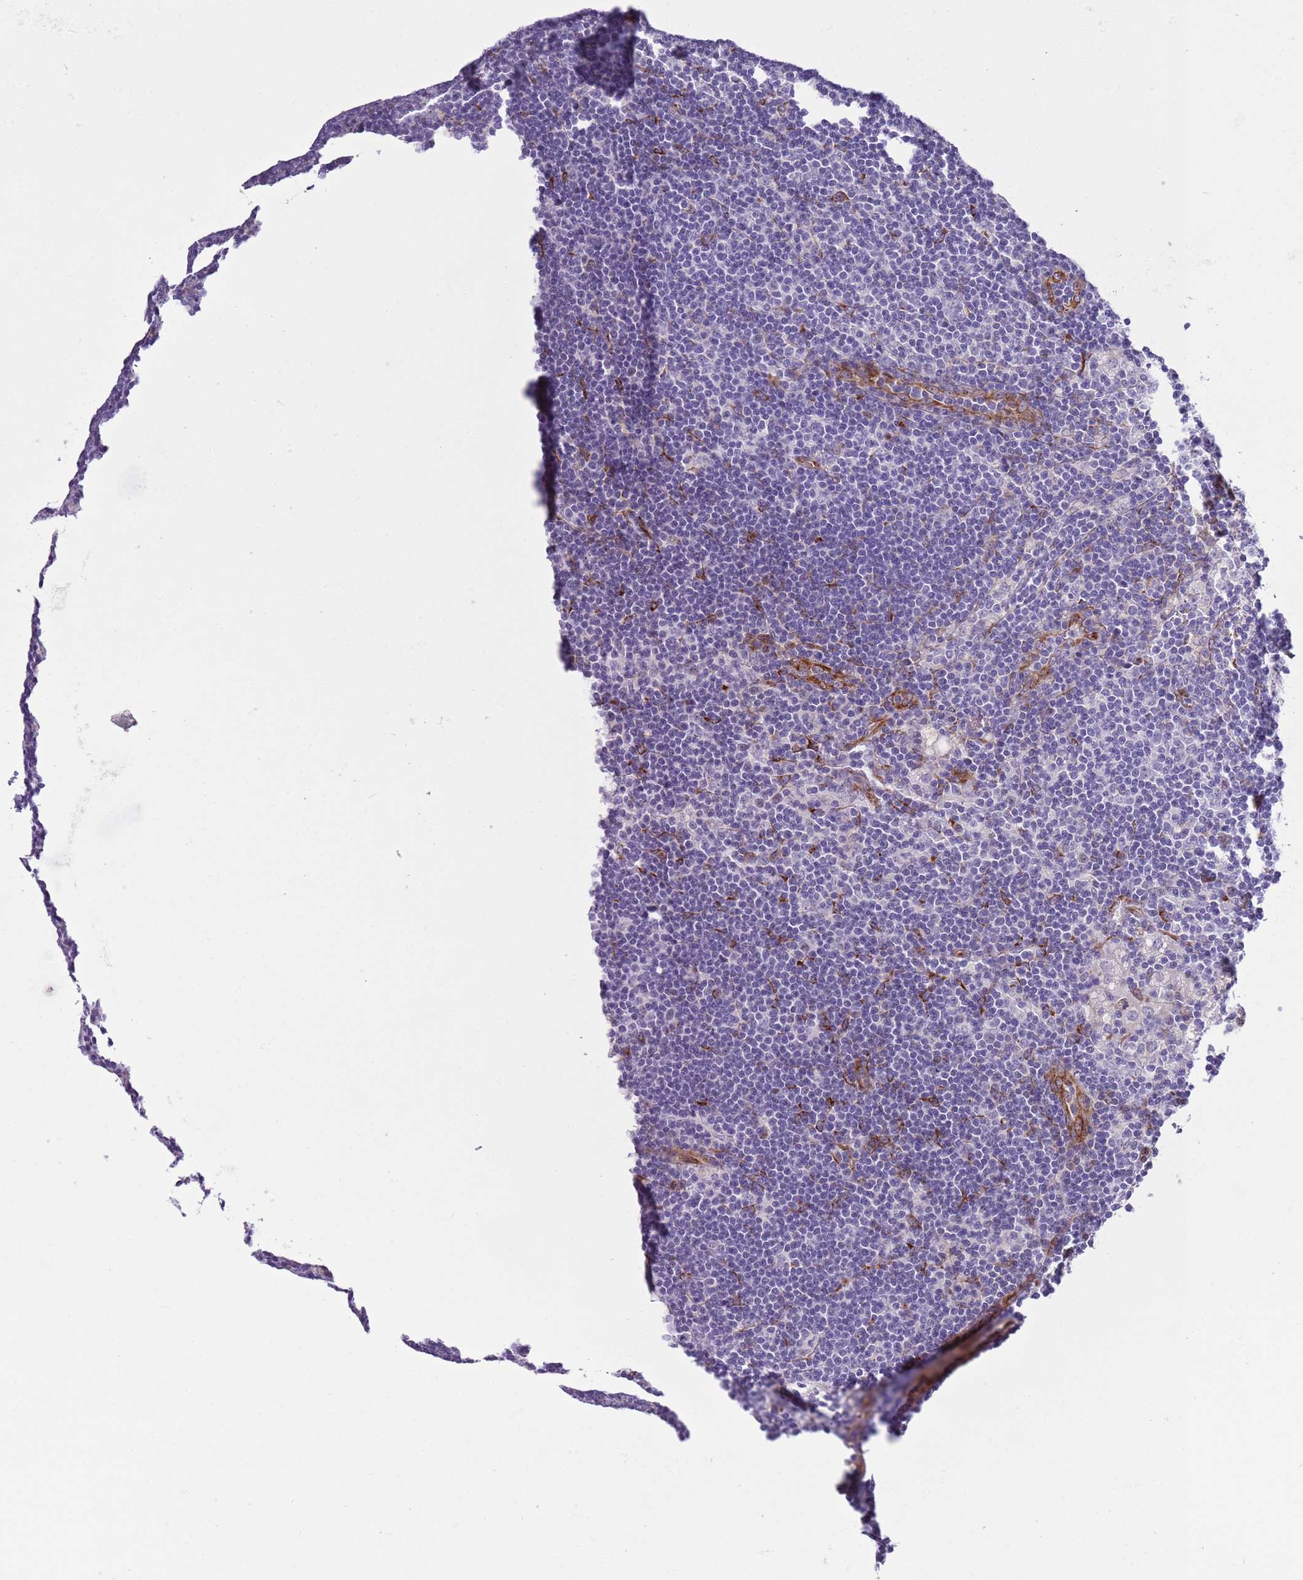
{"staining": {"intensity": "negative", "quantity": "none", "location": "none"}, "tissue": "lymph node", "cell_type": "Non-germinal center cells", "image_type": "normal", "snomed": [{"axis": "morphology", "description": "Normal tissue, NOS"}, {"axis": "topography", "description": "Lymph node"}], "caption": "This is an immunohistochemistry image of normal human lymph node. There is no staining in non-germinal center cells.", "gene": "MRPL32", "patient": {"sex": "male", "age": 24}}